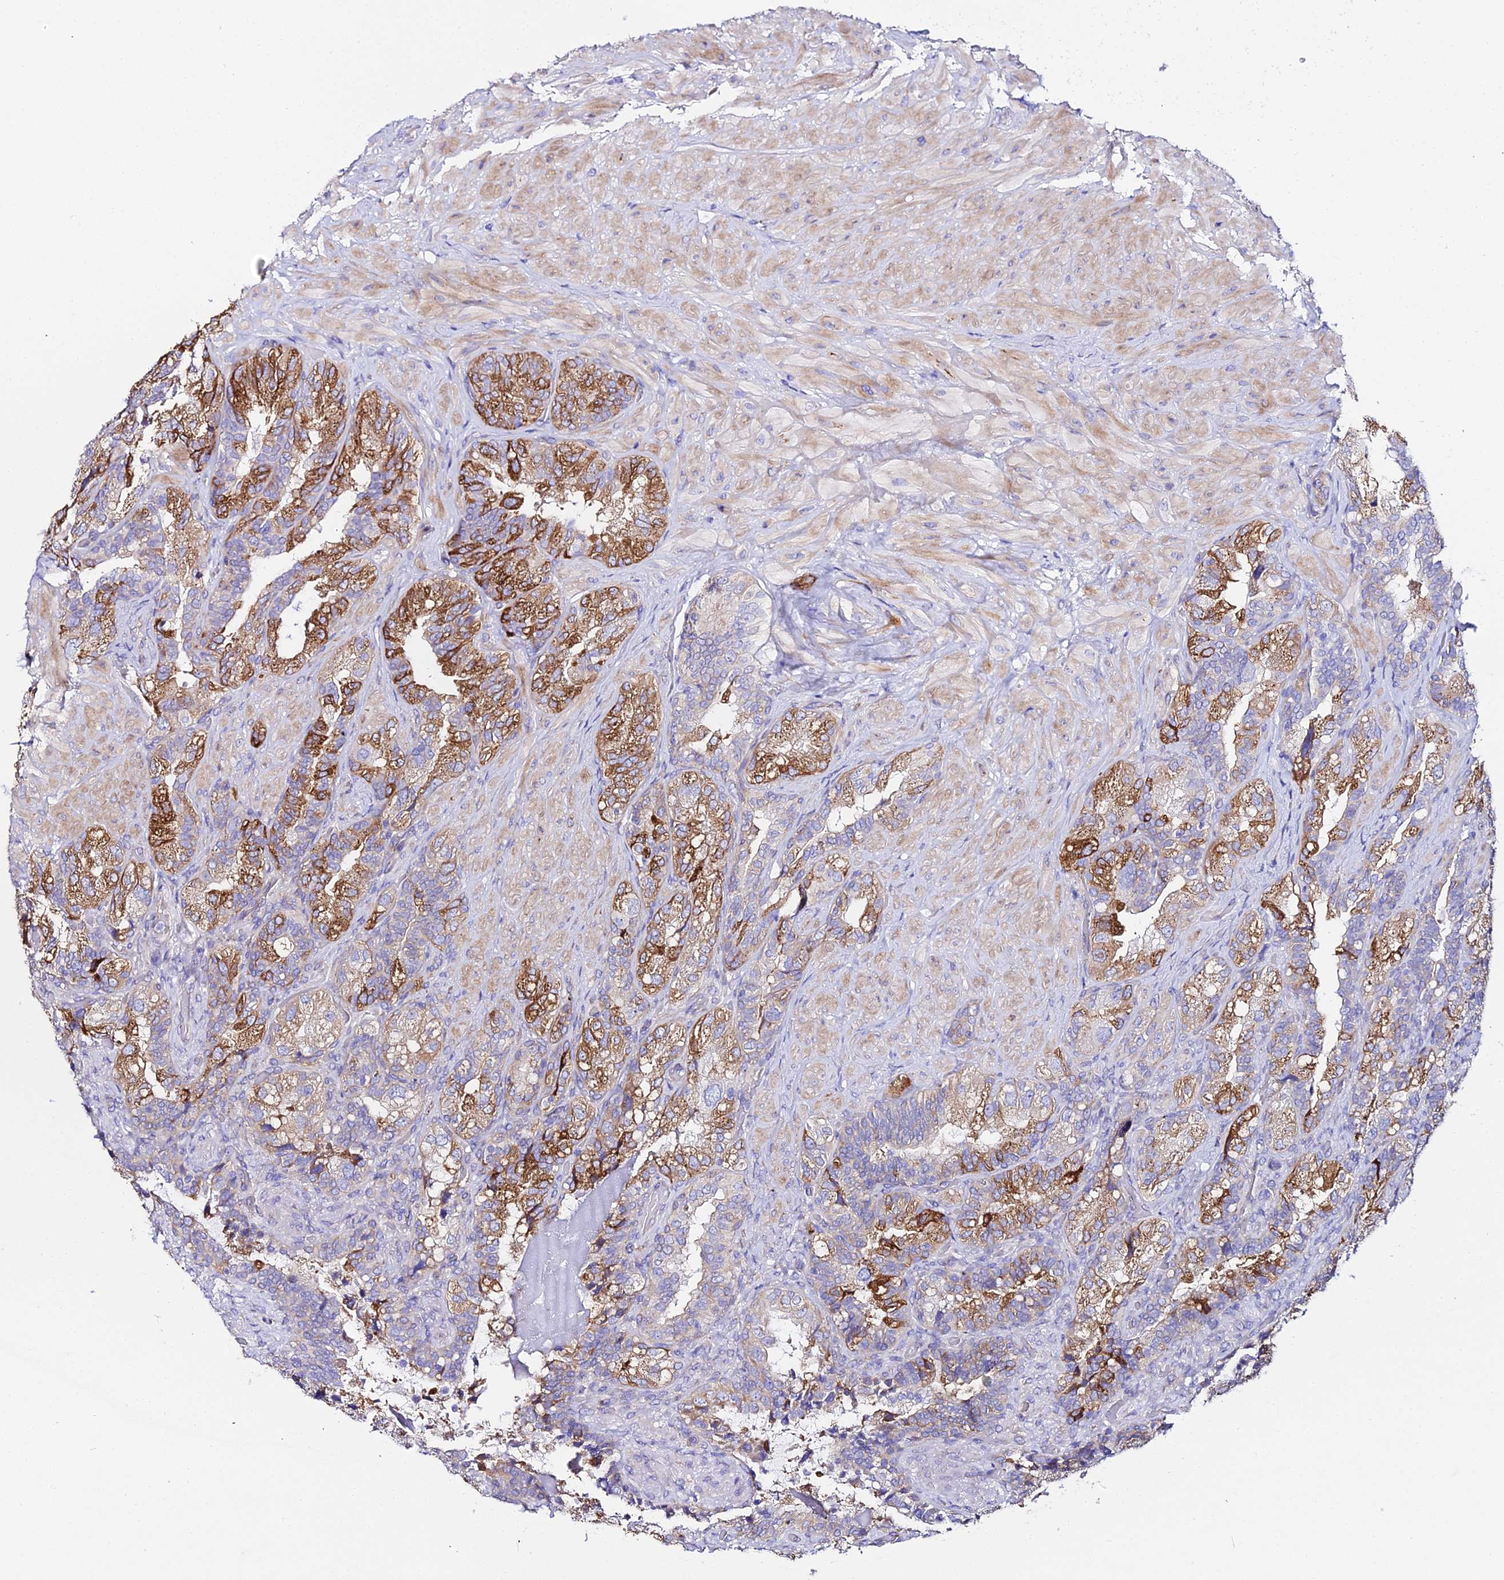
{"staining": {"intensity": "strong", "quantity": "25%-75%", "location": "cytoplasmic/membranous"}, "tissue": "seminal vesicle", "cell_type": "Glandular cells", "image_type": "normal", "snomed": [{"axis": "morphology", "description": "Normal tissue, NOS"}, {"axis": "topography", "description": "Prostate and seminal vesicle, NOS"}, {"axis": "topography", "description": "Prostate"}, {"axis": "topography", "description": "Seminal veicle"}], "caption": "Seminal vesicle stained with immunohistochemistry (IHC) exhibits strong cytoplasmic/membranous expression in approximately 25%-75% of glandular cells. The protein is stained brown, and the nuclei are stained in blue (DAB (3,3'-diaminobenzidine) IHC with brightfield microscopy, high magnification).", "gene": "CFAP45", "patient": {"sex": "male", "age": 67}}